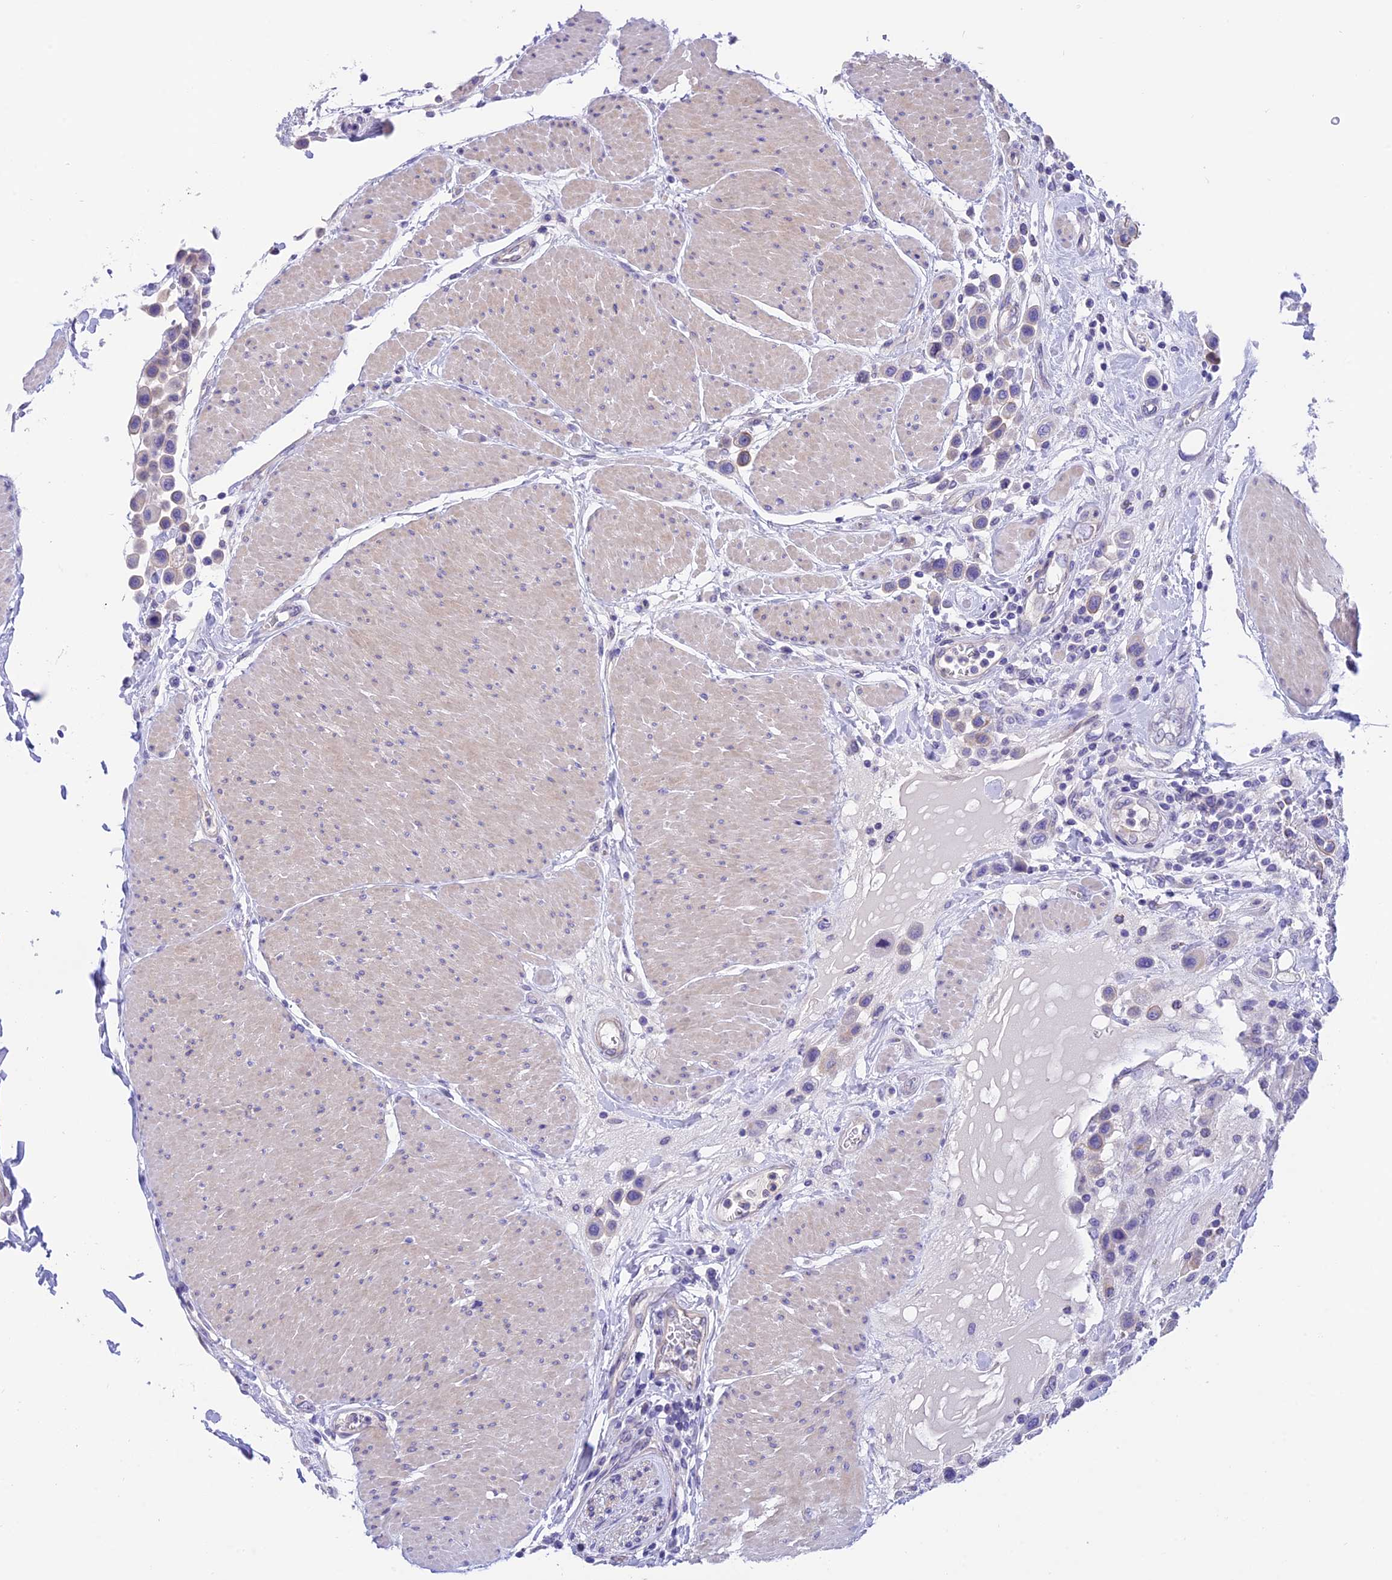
{"staining": {"intensity": "negative", "quantity": "none", "location": "none"}, "tissue": "urothelial cancer", "cell_type": "Tumor cells", "image_type": "cancer", "snomed": [{"axis": "morphology", "description": "Urothelial carcinoma, High grade"}, {"axis": "topography", "description": "Urinary bladder"}], "caption": "Tumor cells are negative for brown protein staining in urothelial cancer. (DAB immunohistochemistry (IHC), high magnification).", "gene": "C17orf67", "patient": {"sex": "male", "age": 50}}